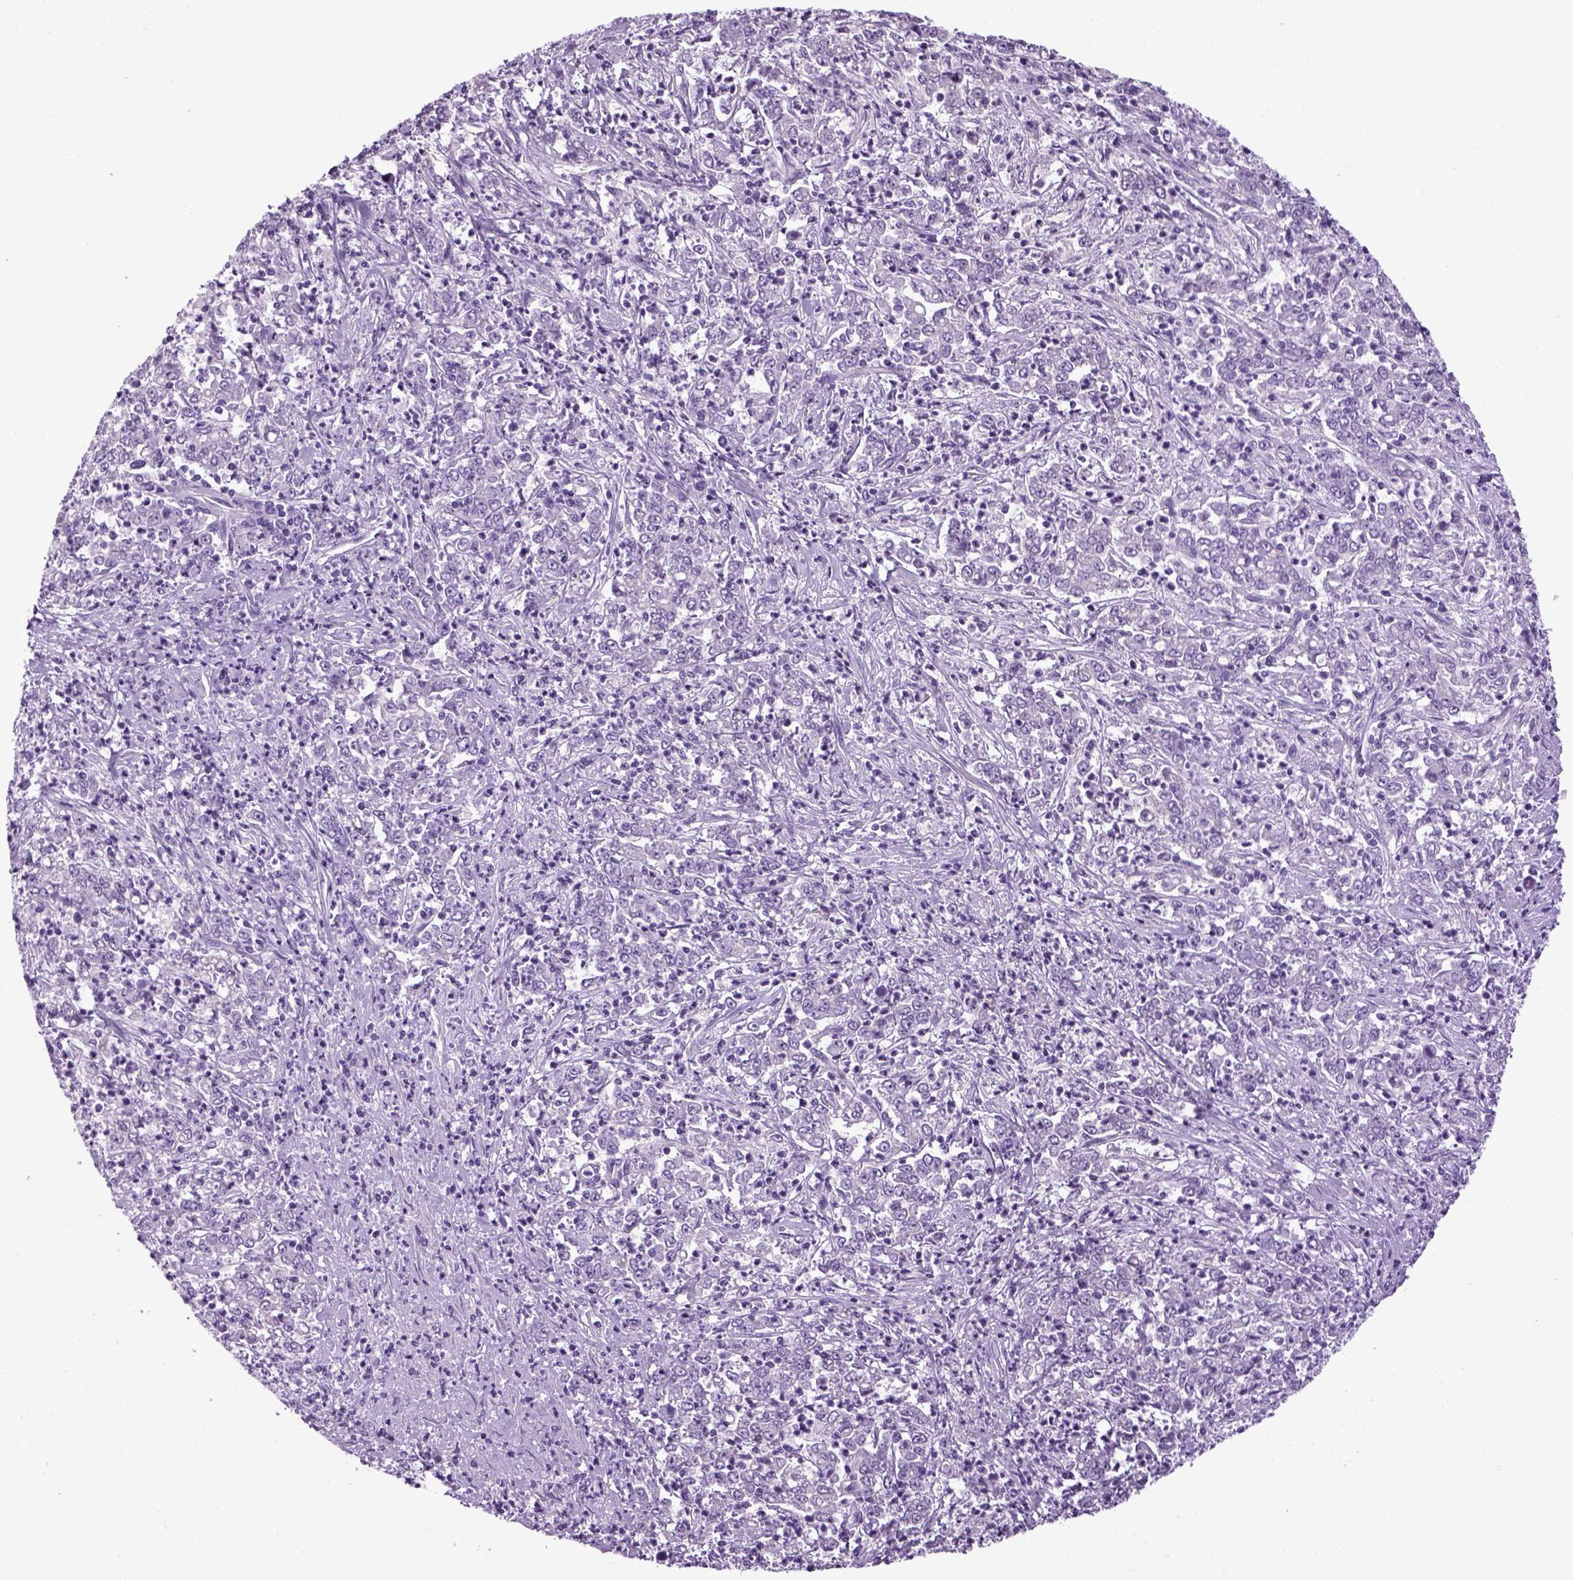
{"staining": {"intensity": "negative", "quantity": "none", "location": "none"}, "tissue": "stomach cancer", "cell_type": "Tumor cells", "image_type": "cancer", "snomed": [{"axis": "morphology", "description": "Adenocarcinoma, NOS"}, {"axis": "topography", "description": "Stomach, lower"}], "caption": "Tumor cells show no significant protein expression in stomach adenocarcinoma.", "gene": "HMCN2", "patient": {"sex": "female", "age": 71}}